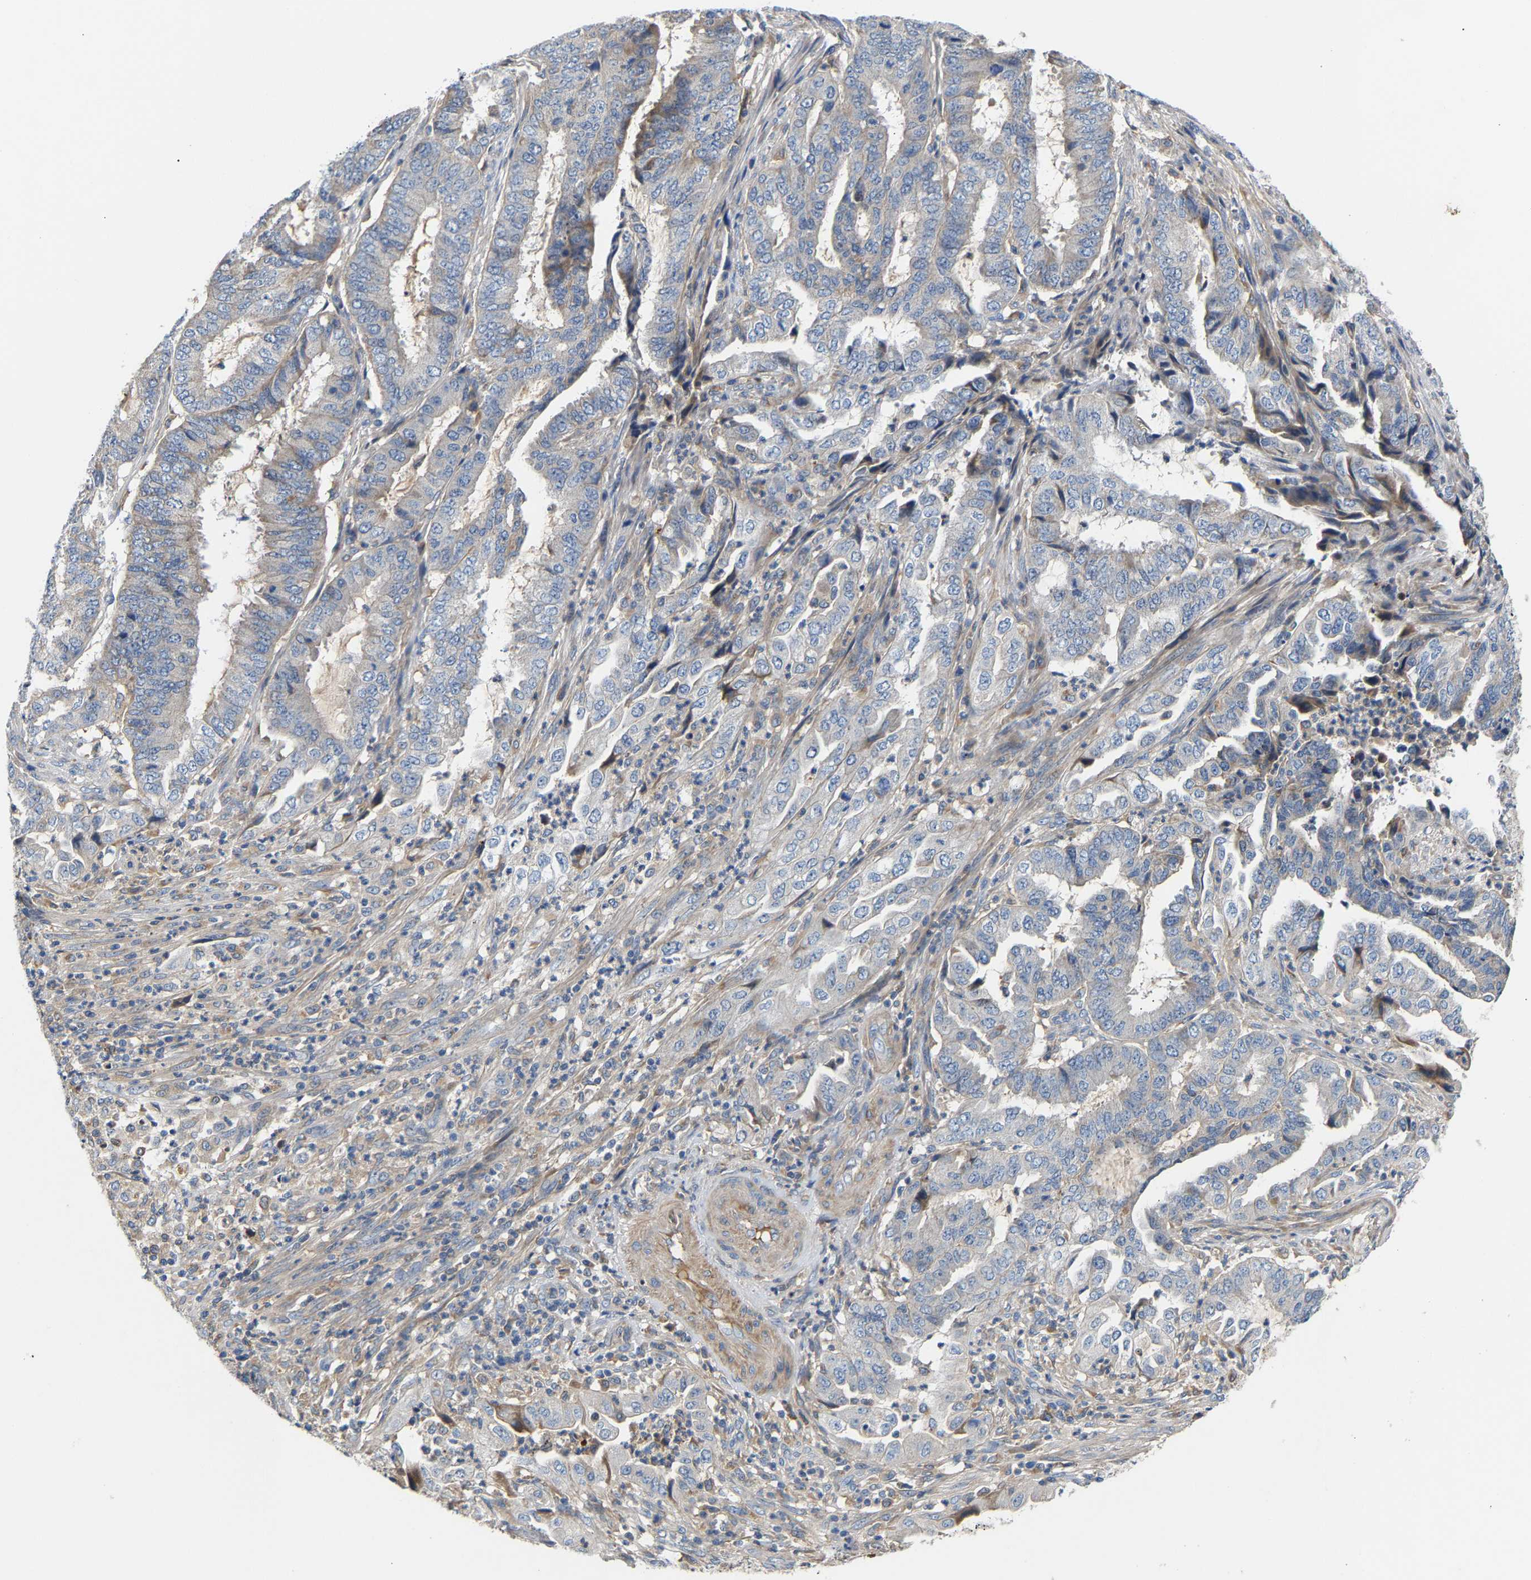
{"staining": {"intensity": "negative", "quantity": "none", "location": "none"}, "tissue": "endometrial cancer", "cell_type": "Tumor cells", "image_type": "cancer", "snomed": [{"axis": "morphology", "description": "Adenocarcinoma, NOS"}, {"axis": "topography", "description": "Endometrium"}], "caption": "Endometrial cancer was stained to show a protein in brown. There is no significant staining in tumor cells. (Stains: DAB immunohistochemistry with hematoxylin counter stain, Microscopy: brightfield microscopy at high magnification).", "gene": "CCDC171", "patient": {"sex": "female", "age": 51}}